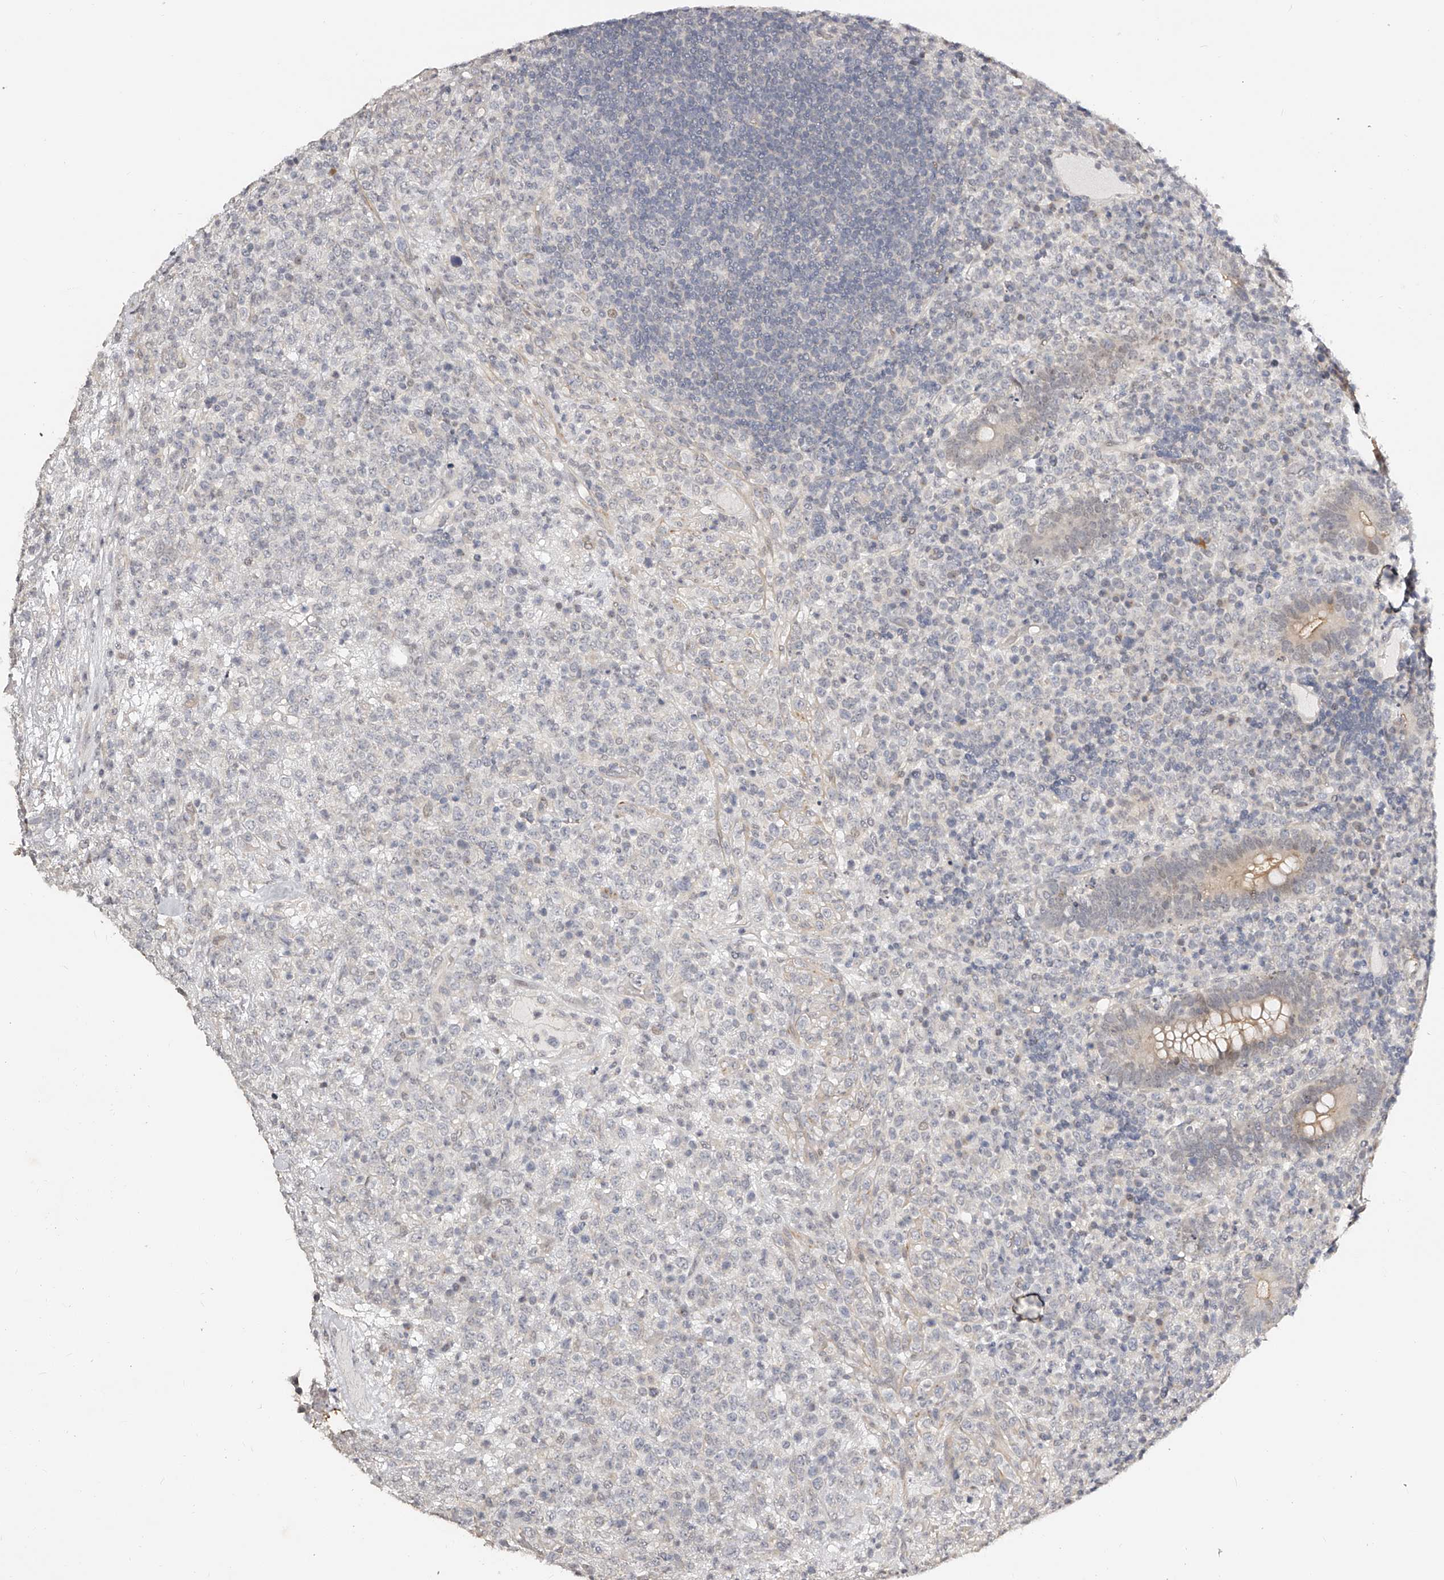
{"staining": {"intensity": "negative", "quantity": "none", "location": "none"}, "tissue": "lymphoma", "cell_type": "Tumor cells", "image_type": "cancer", "snomed": [{"axis": "morphology", "description": "Malignant lymphoma, non-Hodgkin's type, High grade"}, {"axis": "topography", "description": "Colon"}], "caption": "Immunohistochemical staining of human malignant lymphoma, non-Hodgkin's type (high-grade) exhibits no significant staining in tumor cells.", "gene": "ZNF789", "patient": {"sex": "female", "age": 53}}